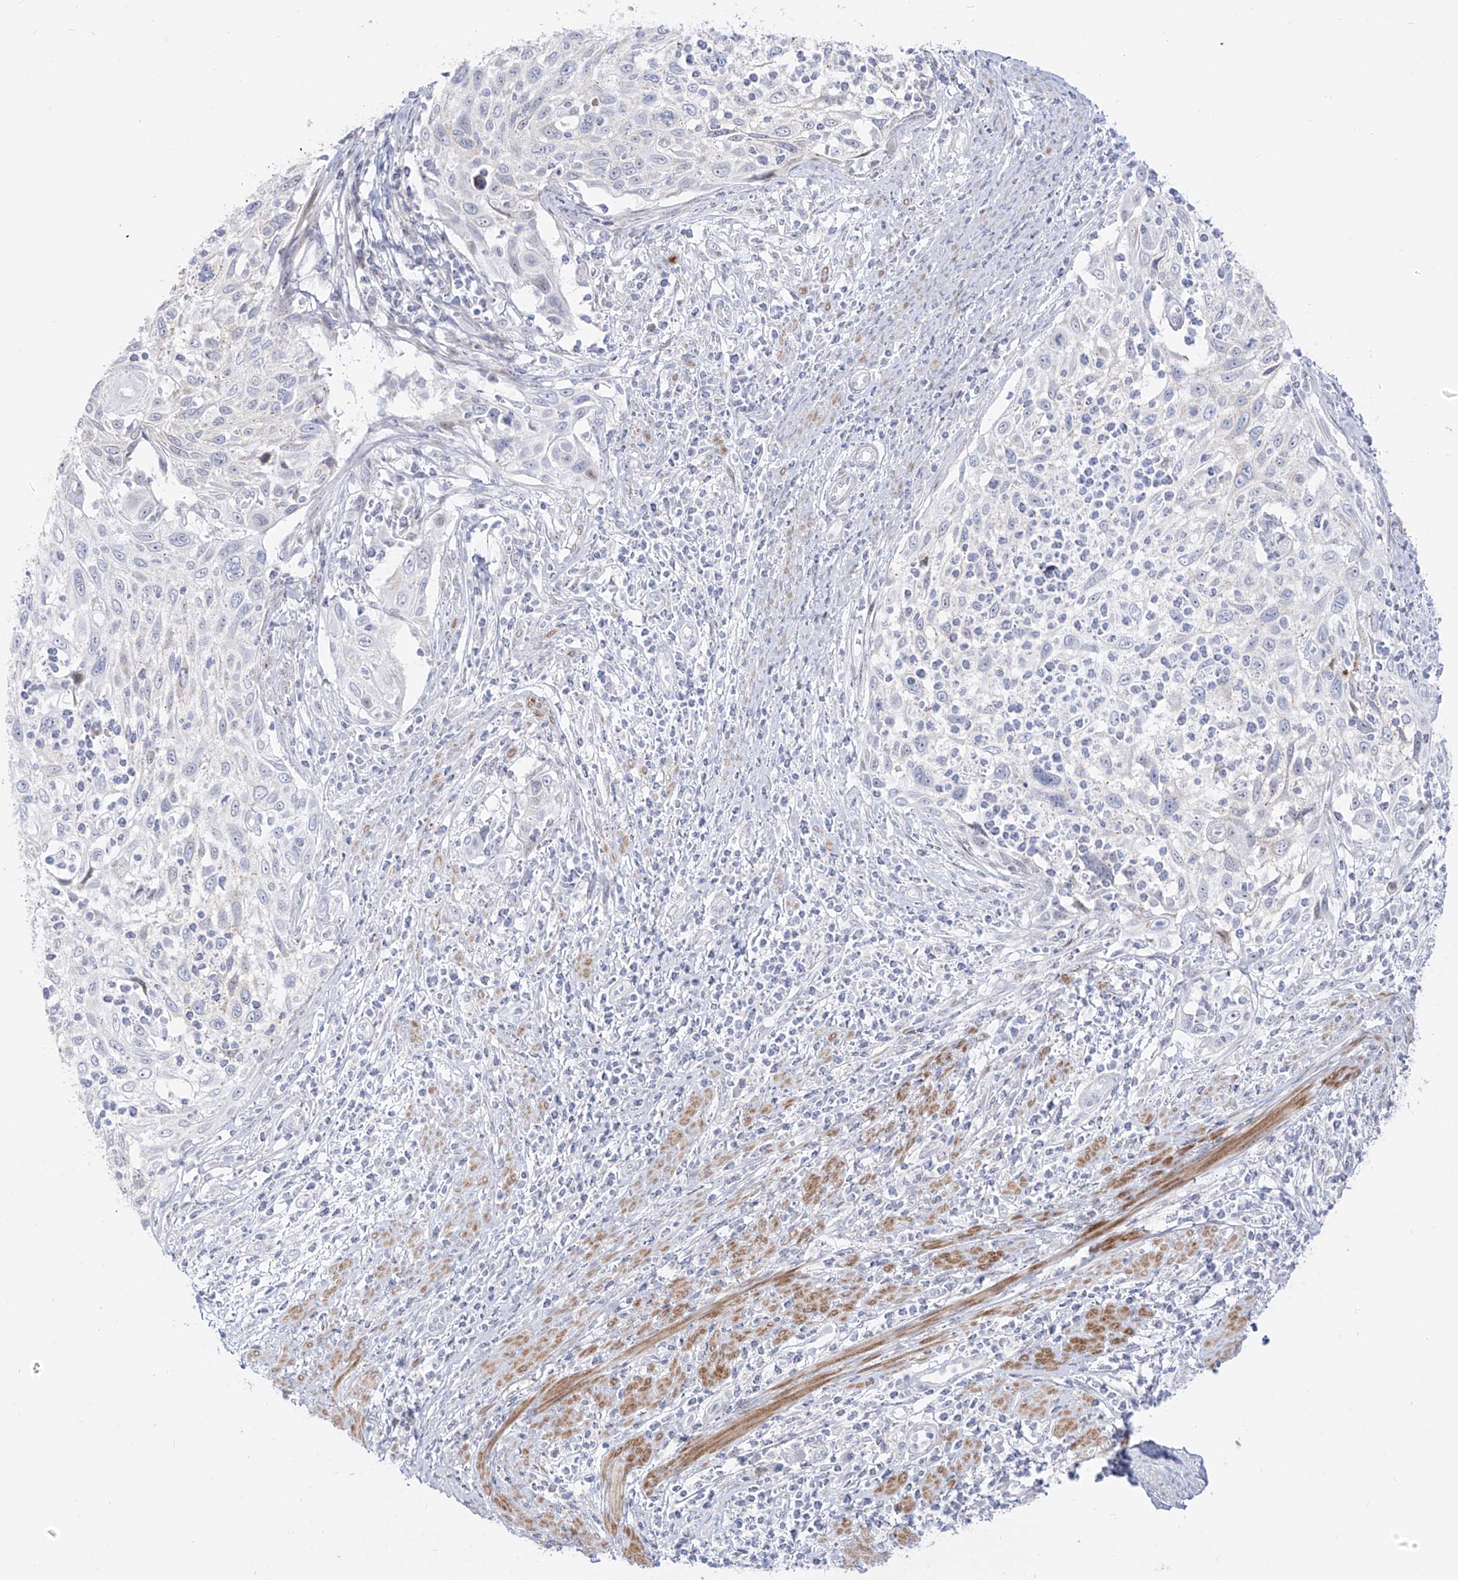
{"staining": {"intensity": "negative", "quantity": "none", "location": "none"}, "tissue": "cervical cancer", "cell_type": "Tumor cells", "image_type": "cancer", "snomed": [{"axis": "morphology", "description": "Squamous cell carcinoma, NOS"}, {"axis": "topography", "description": "Cervix"}], "caption": "Tumor cells are negative for protein expression in human cervical cancer (squamous cell carcinoma).", "gene": "ZNF180", "patient": {"sex": "female", "age": 70}}